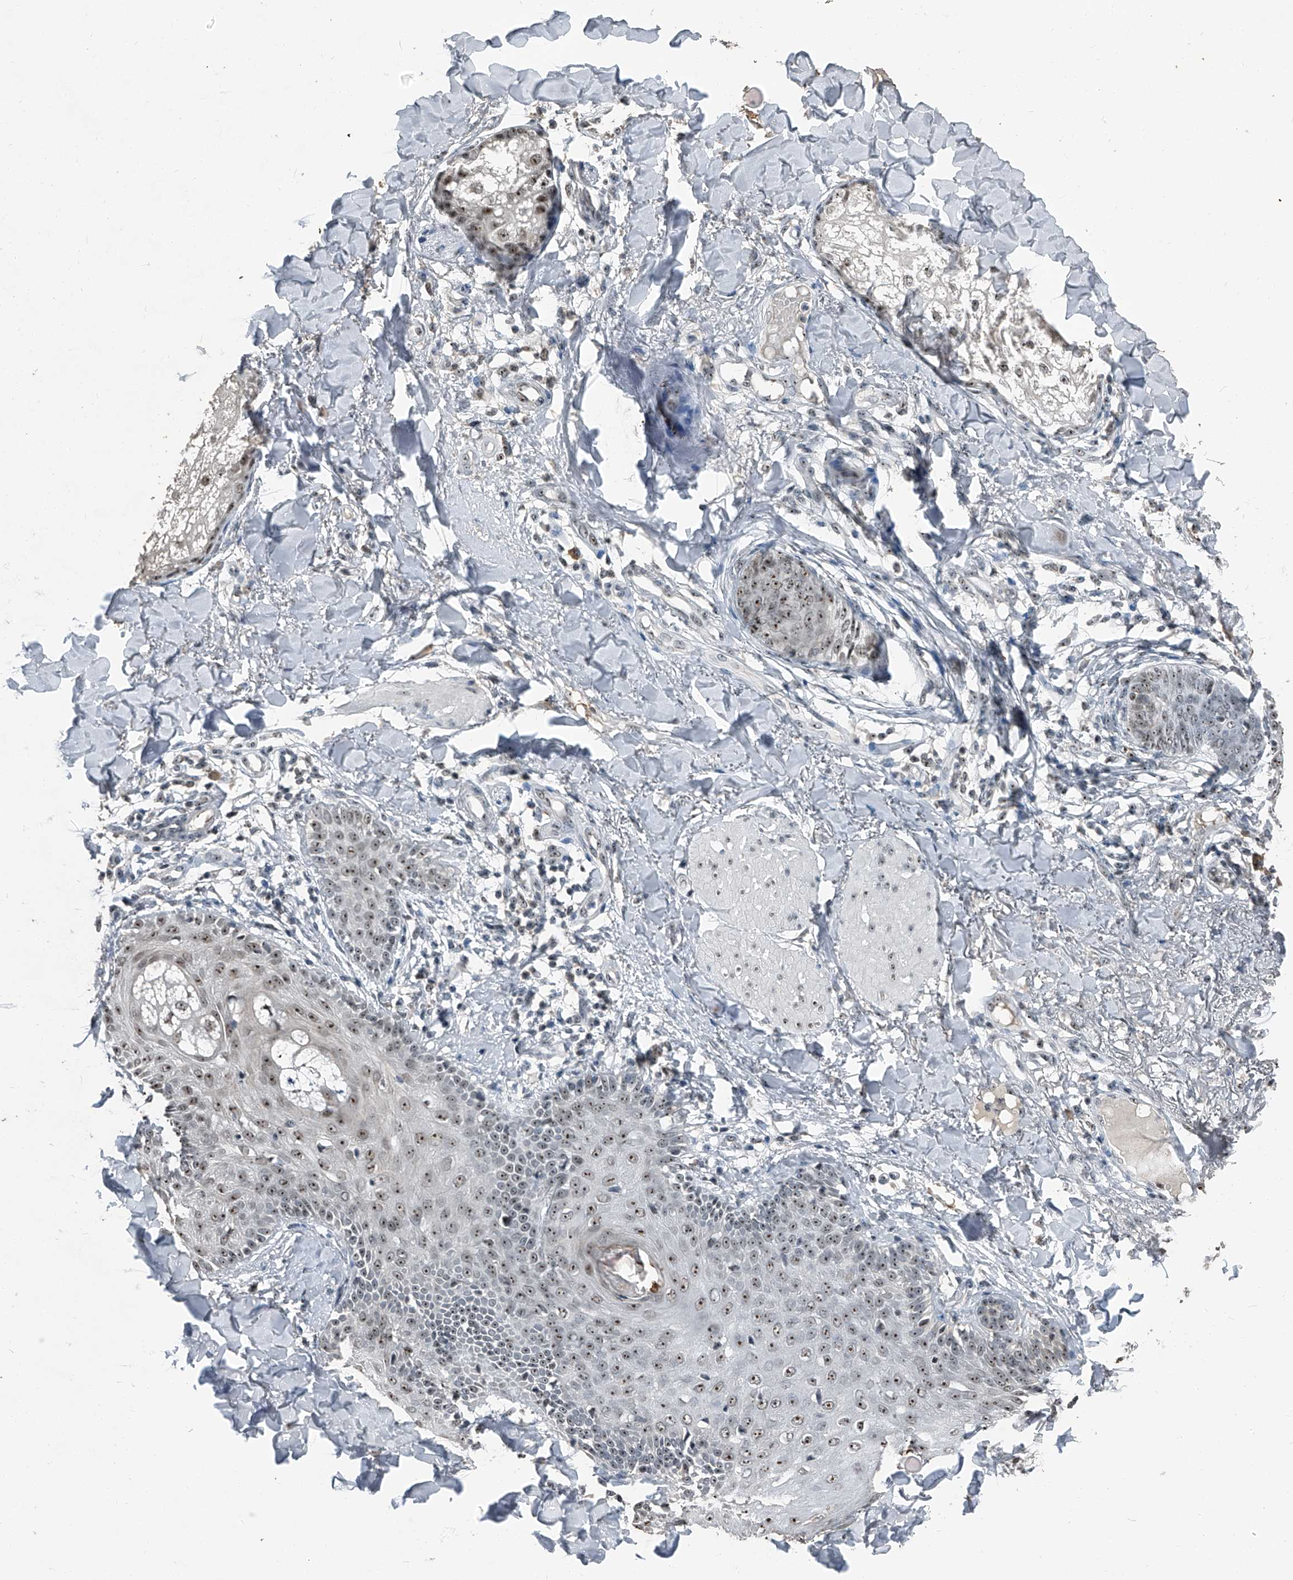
{"staining": {"intensity": "moderate", "quantity": ">75%", "location": "nuclear"}, "tissue": "skin cancer", "cell_type": "Tumor cells", "image_type": "cancer", "snomed": [{"axis": "morphology", "description": "Normal tissue, NOS"}, {"axis": "morphology", "description": "Basal cell carcinoma"}, {"axis": "topography", "description": "Skin"}], "caption": "Skin cancer stained with immunohistochemistry (IHC) demonstrates moderate nuclear positivity in approximately >75% of tumor cells.", "gene": "TCOF1", "patient": {"sex": "male", "age": 52}}